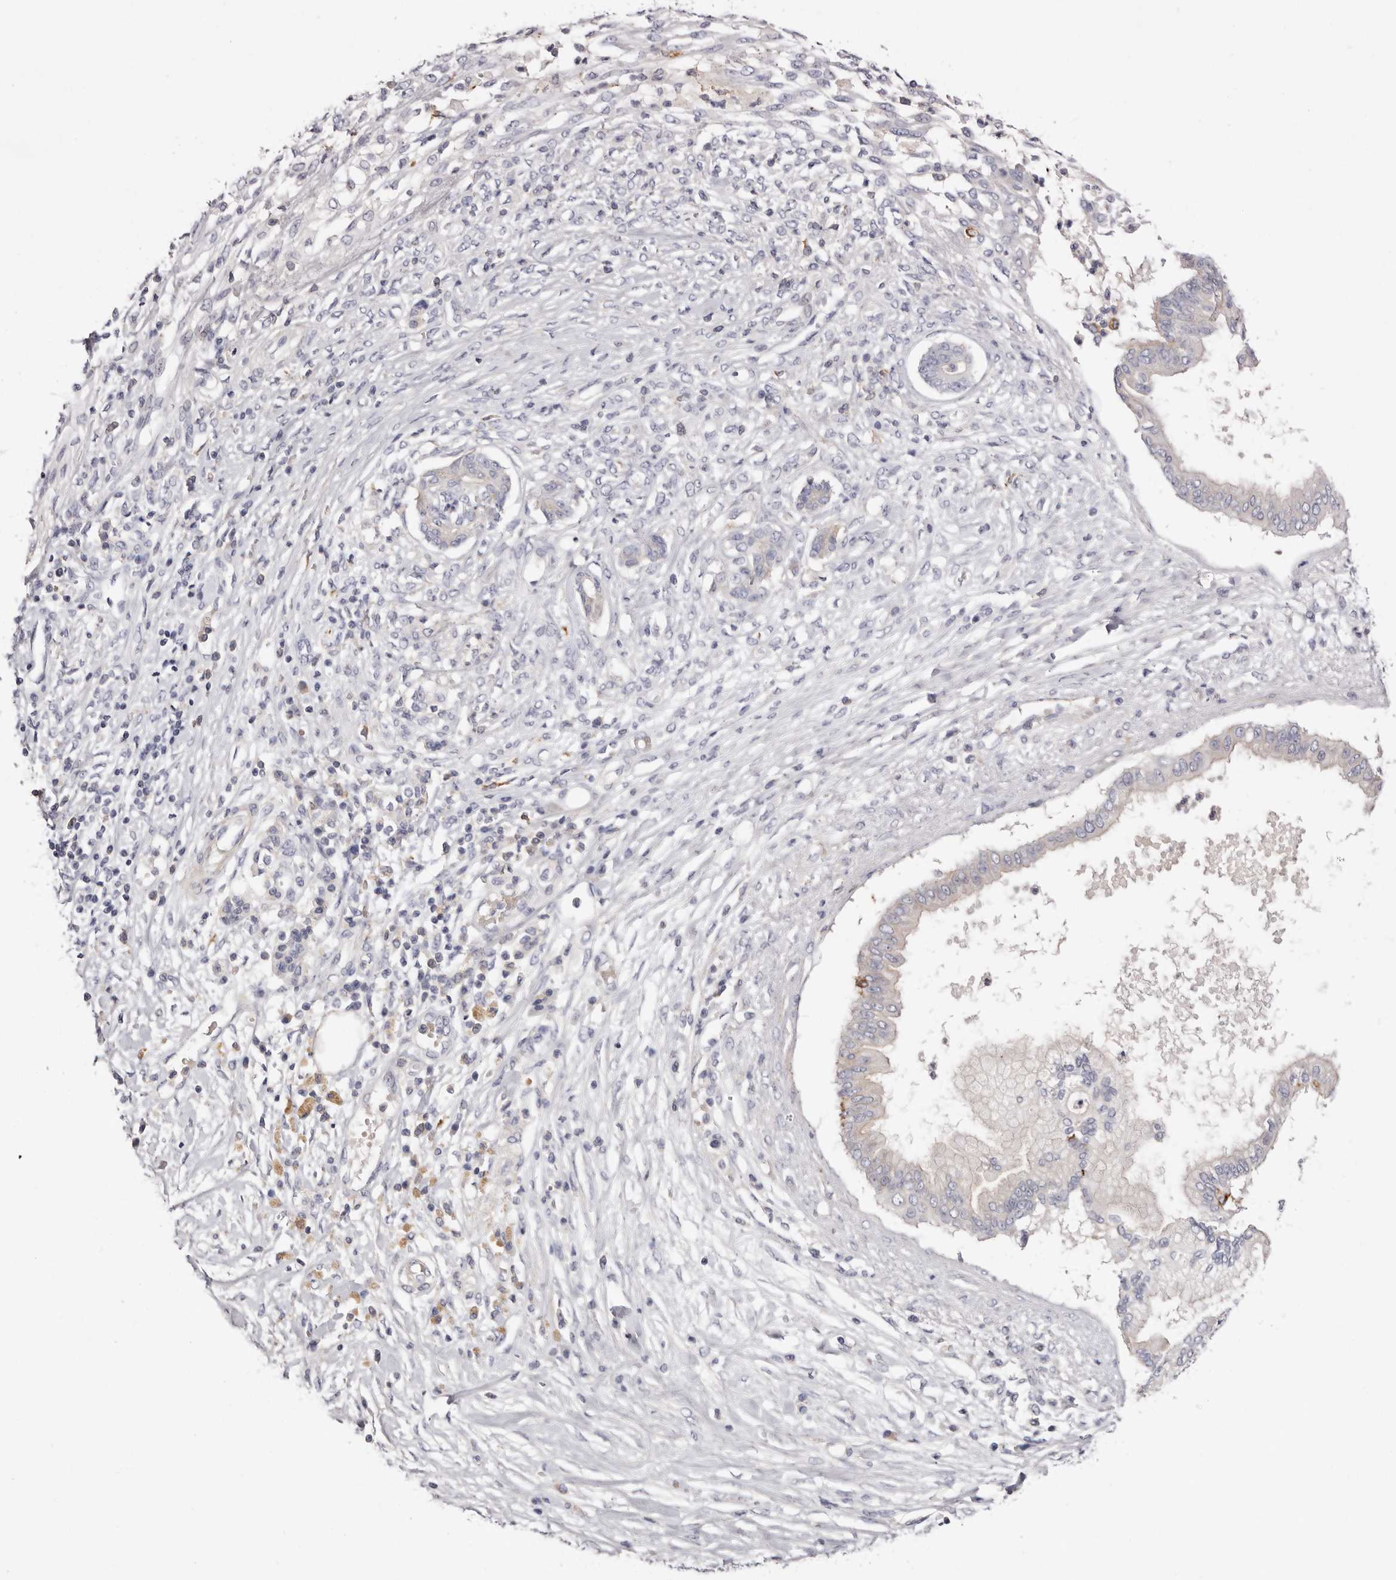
{"staining": {"intensity": "negative", "quantity": "none", "location": "none"}, "tissue": "pancreatic cancer", "cell_type": "Tumor cells", "image_type": "cancer", "snomed": [{"axis": "morphology", "description": "Adenocarcinoma, NOS"}, {"axis": "topography", "description": "Pancreas"}], "caption": "Pancreatic cancer (adenocarcinoma) was stained to show a protein in brown. There is no significant positivity in tumor cells.", "gene": "S1PR5", "patient": {"sex": "female", "age": 56}}